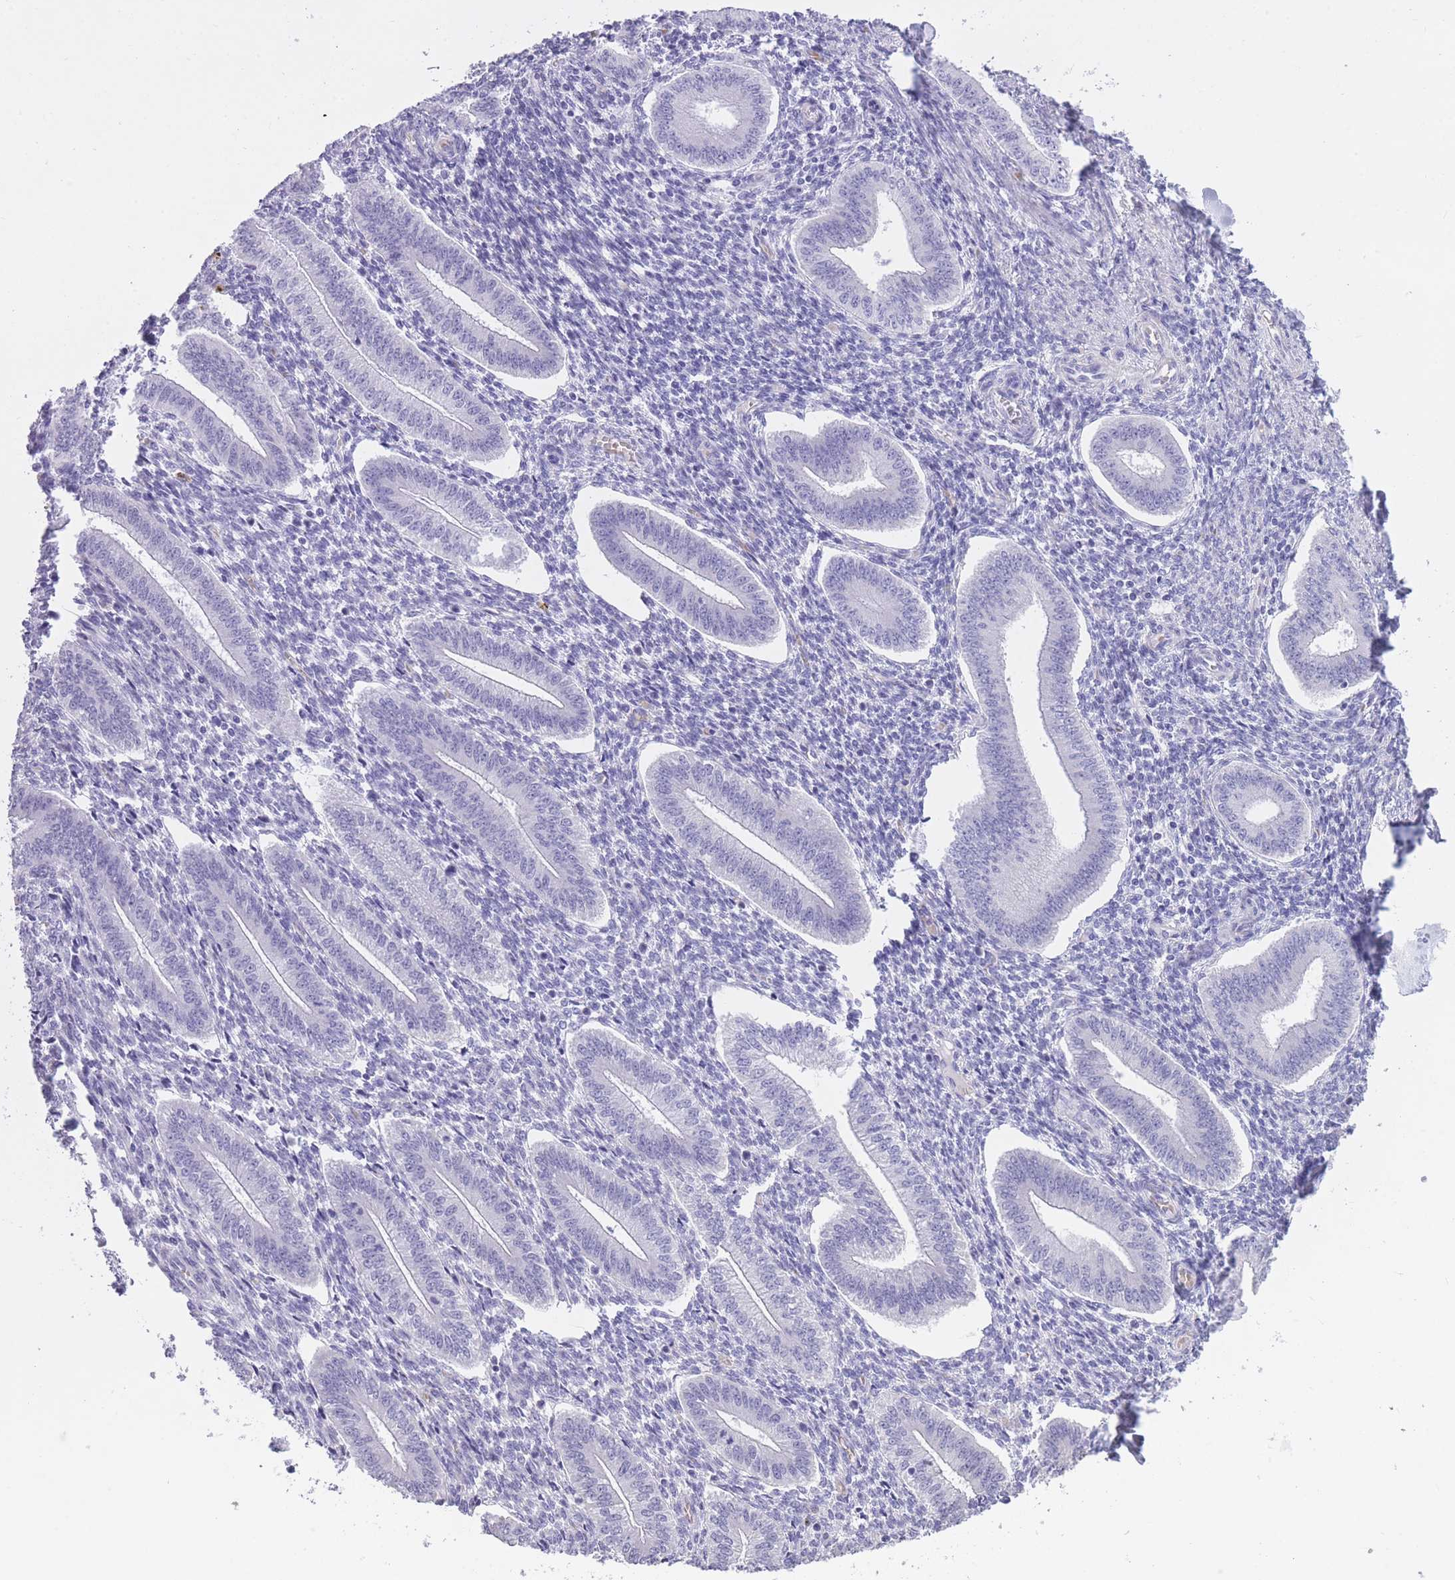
{"staining": {"intensity": "negative", "quantity": "none", "location": "none"}, "tissue": "endometrium", "cell_type": "Cells in endometrial stroma", "image_type": "normal", "snomed": [{"axis": "morphology", "description": "Normal tissue, NOS"}, {"axis": "topography", "description": "Endometrium"}], "caption": "This is a micrograph of IHC staining of benign endometrium, which shows no expression in cells in endometrial stroma. (Brightfield microscopy of DAB immunohistochemistry (IHC) at high magnification).", "gene": "WDR70", "patient": {"sex": "female", "age": 34}}